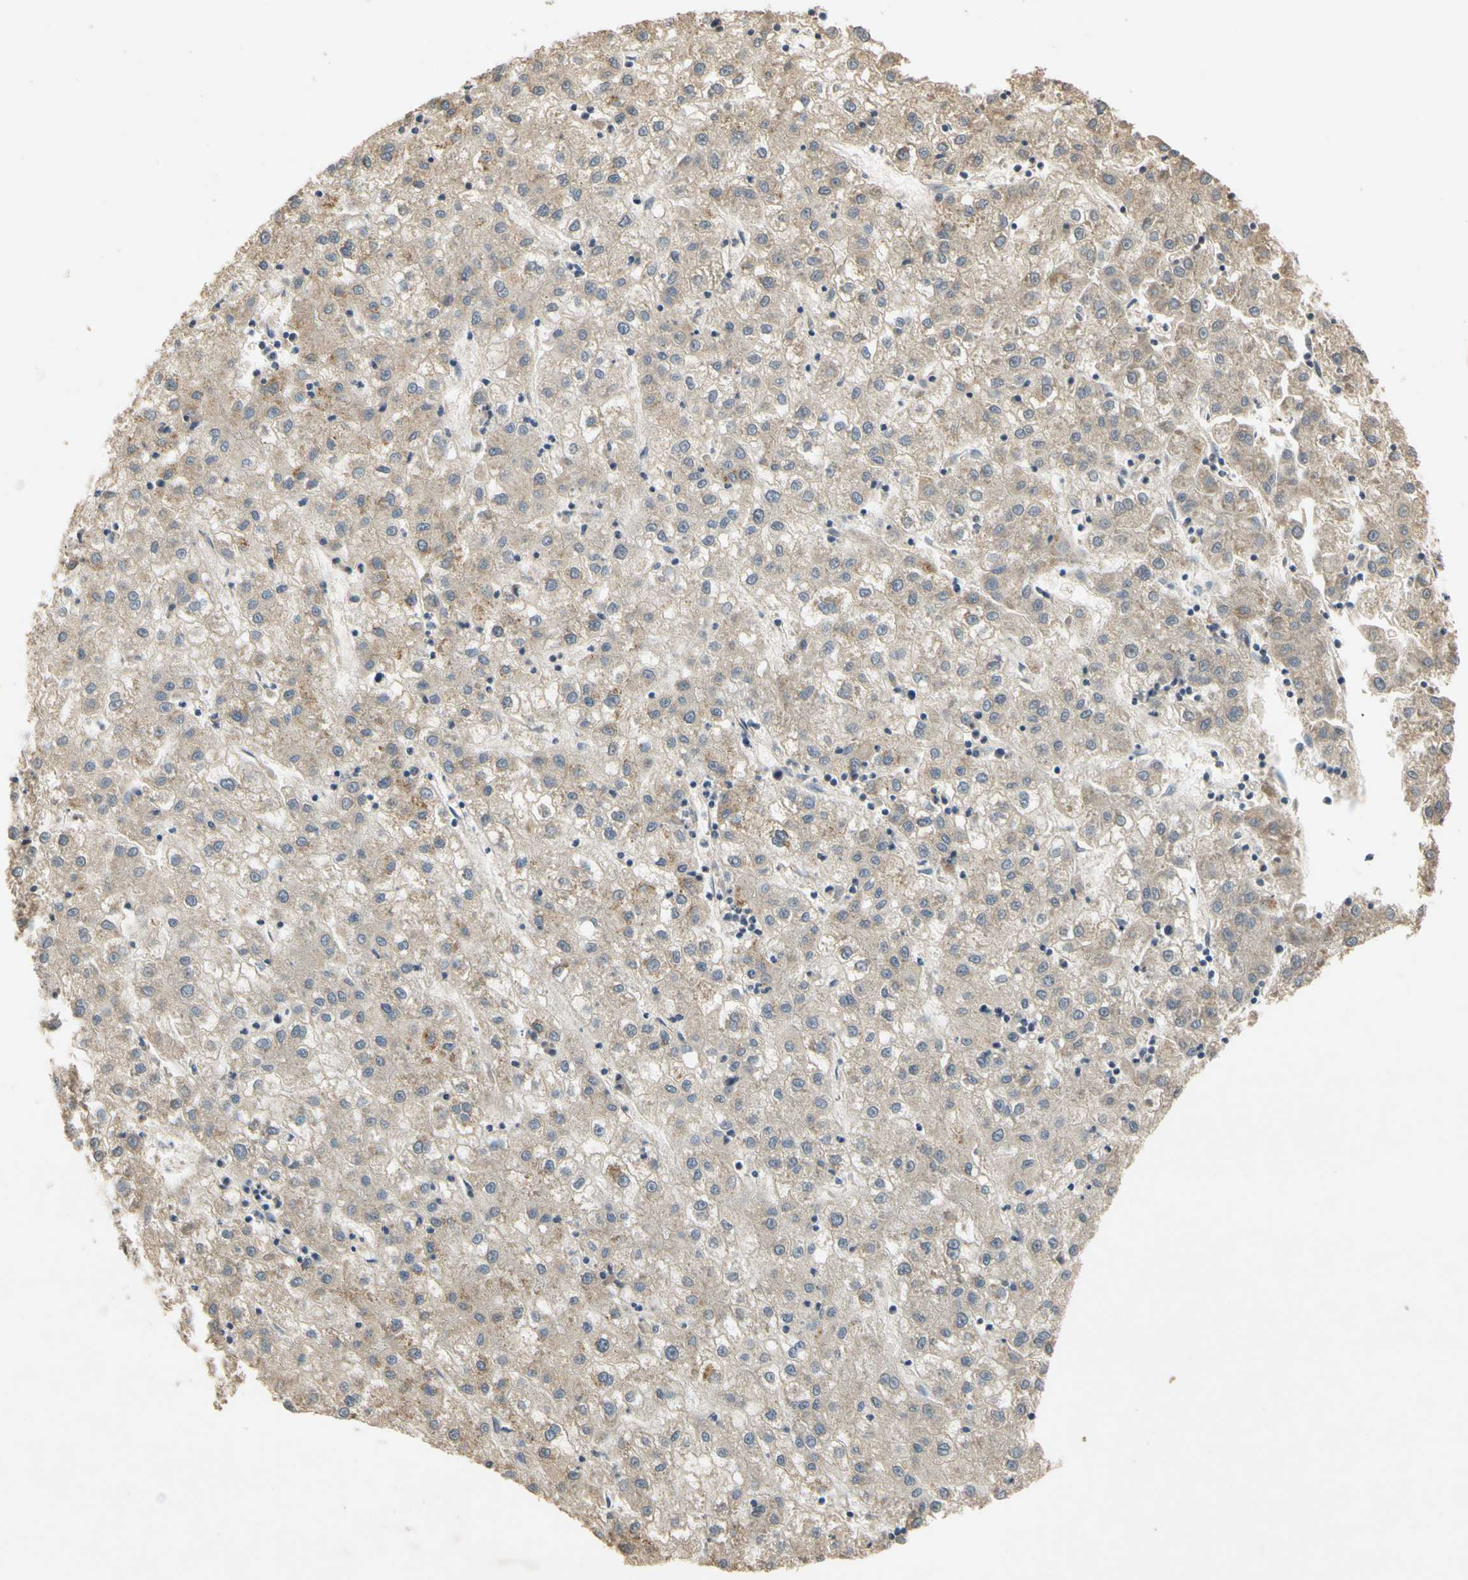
{"staining": {"intensity": "weak", "quantity": "25%-75%", "location": "cytoplasmic/membranous"}, "tissue": "liver cancer", "cell_type": "Tumor cells", "image_type": "cancer", "snomed": [{"axis": "morphology", "description": "Carcinoma, Hepatocellular, NOS"}, {"axis": "topography", "description": "Liver"}], "caption": "This is an image of immunohistochemistry staining of liver hepatocellular carcinoma, which shows weak expression in the cytoplasmic/membranous of tumor cells.", "gene": "ALKBH3", "patient": {"sex": "male", "age": 72}}